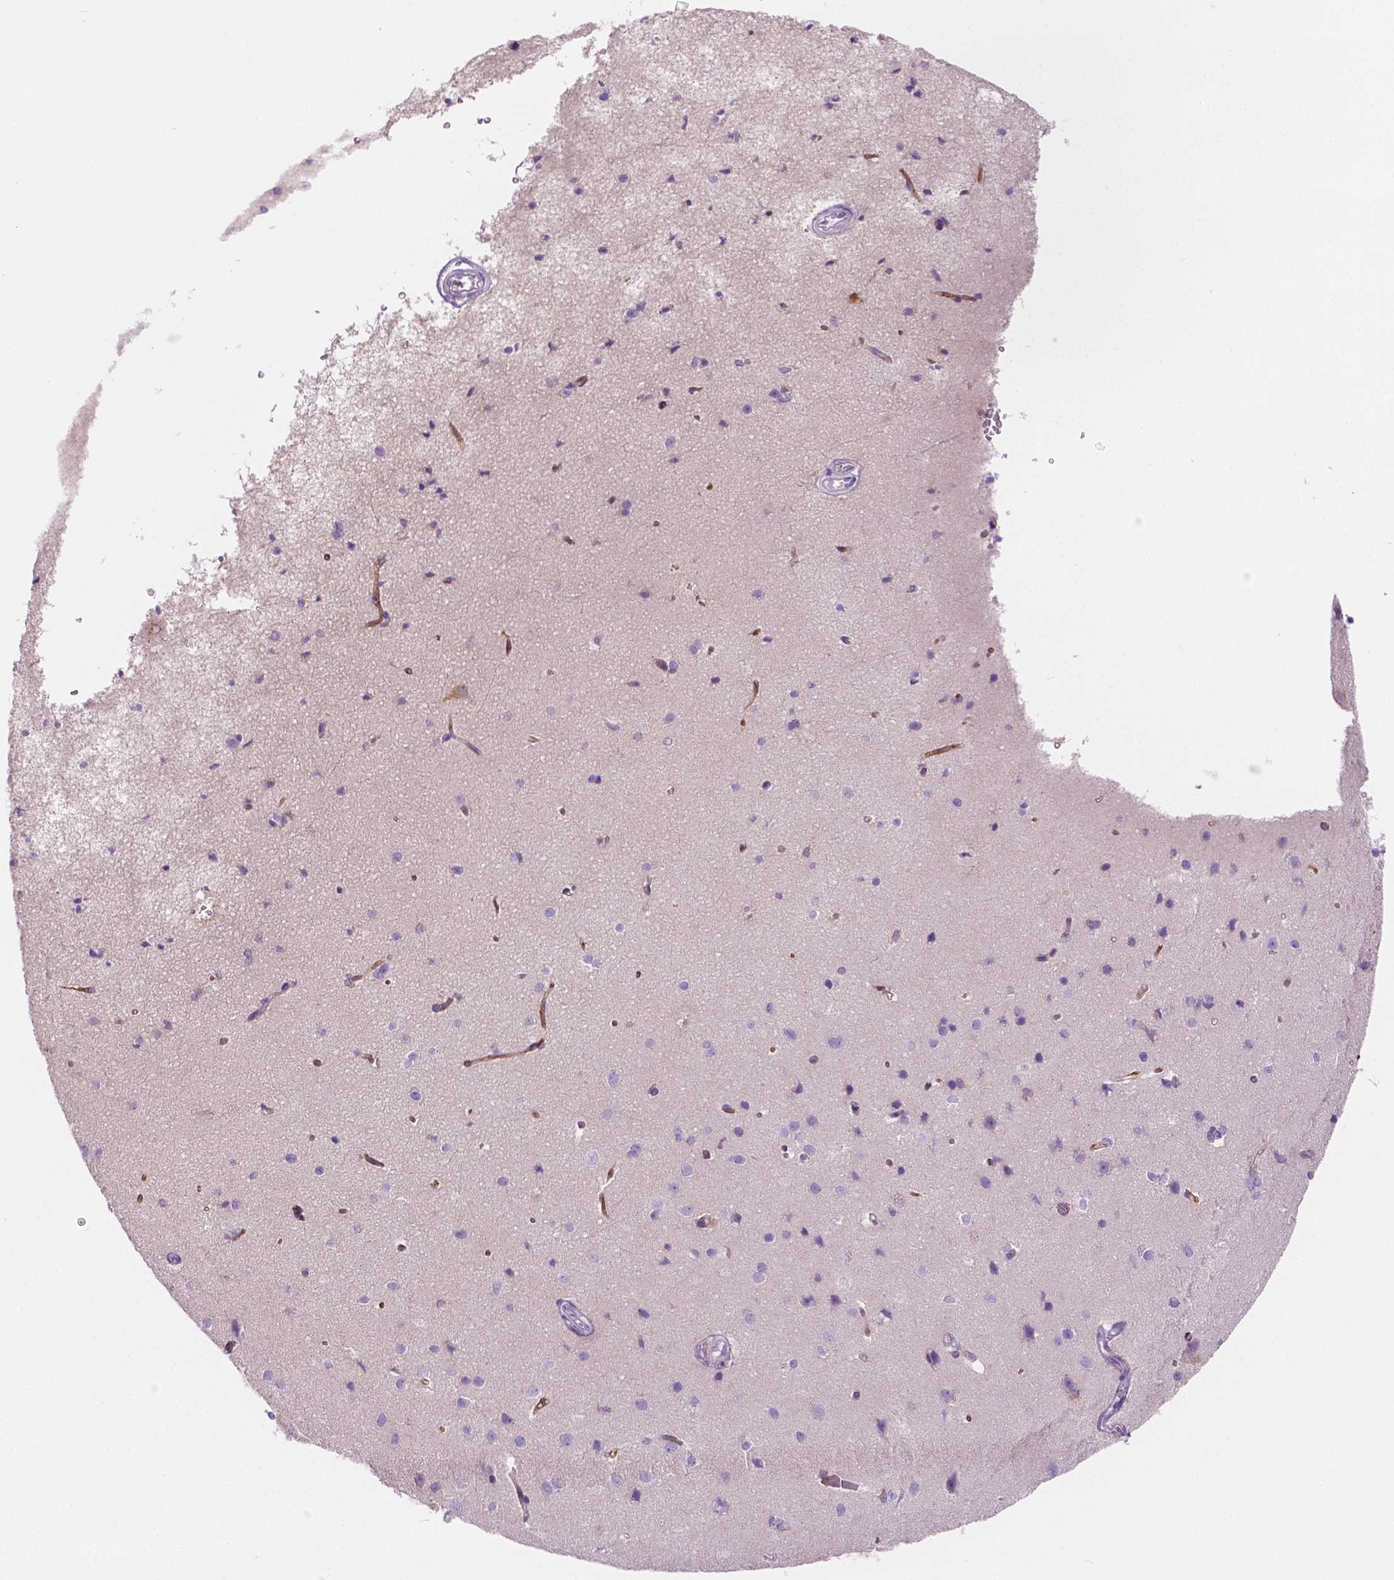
{"staining": {"intensity": "moderate", "quantity": "25%-75%", "location": "cytoplasmic/membranous"}, "tissue": "cerebral cortex", "cell_type": "Endothelial cells", "image_type": "normal", "snomed": [{"axis": "morphology", "description": "Normal tissue, NOS"}, {"axis": "topography", "description": "Cerebral cortex"}], "caption": "Approximately 25%-75% of endothelial cells in benign human cerebral cortex exhibit moderate cytoplasmic/membranous protein staining as visualized by brown immunohistochemical staining.", "gene": "EPPK1", "patient": {"sex": "male", "age": 37}}